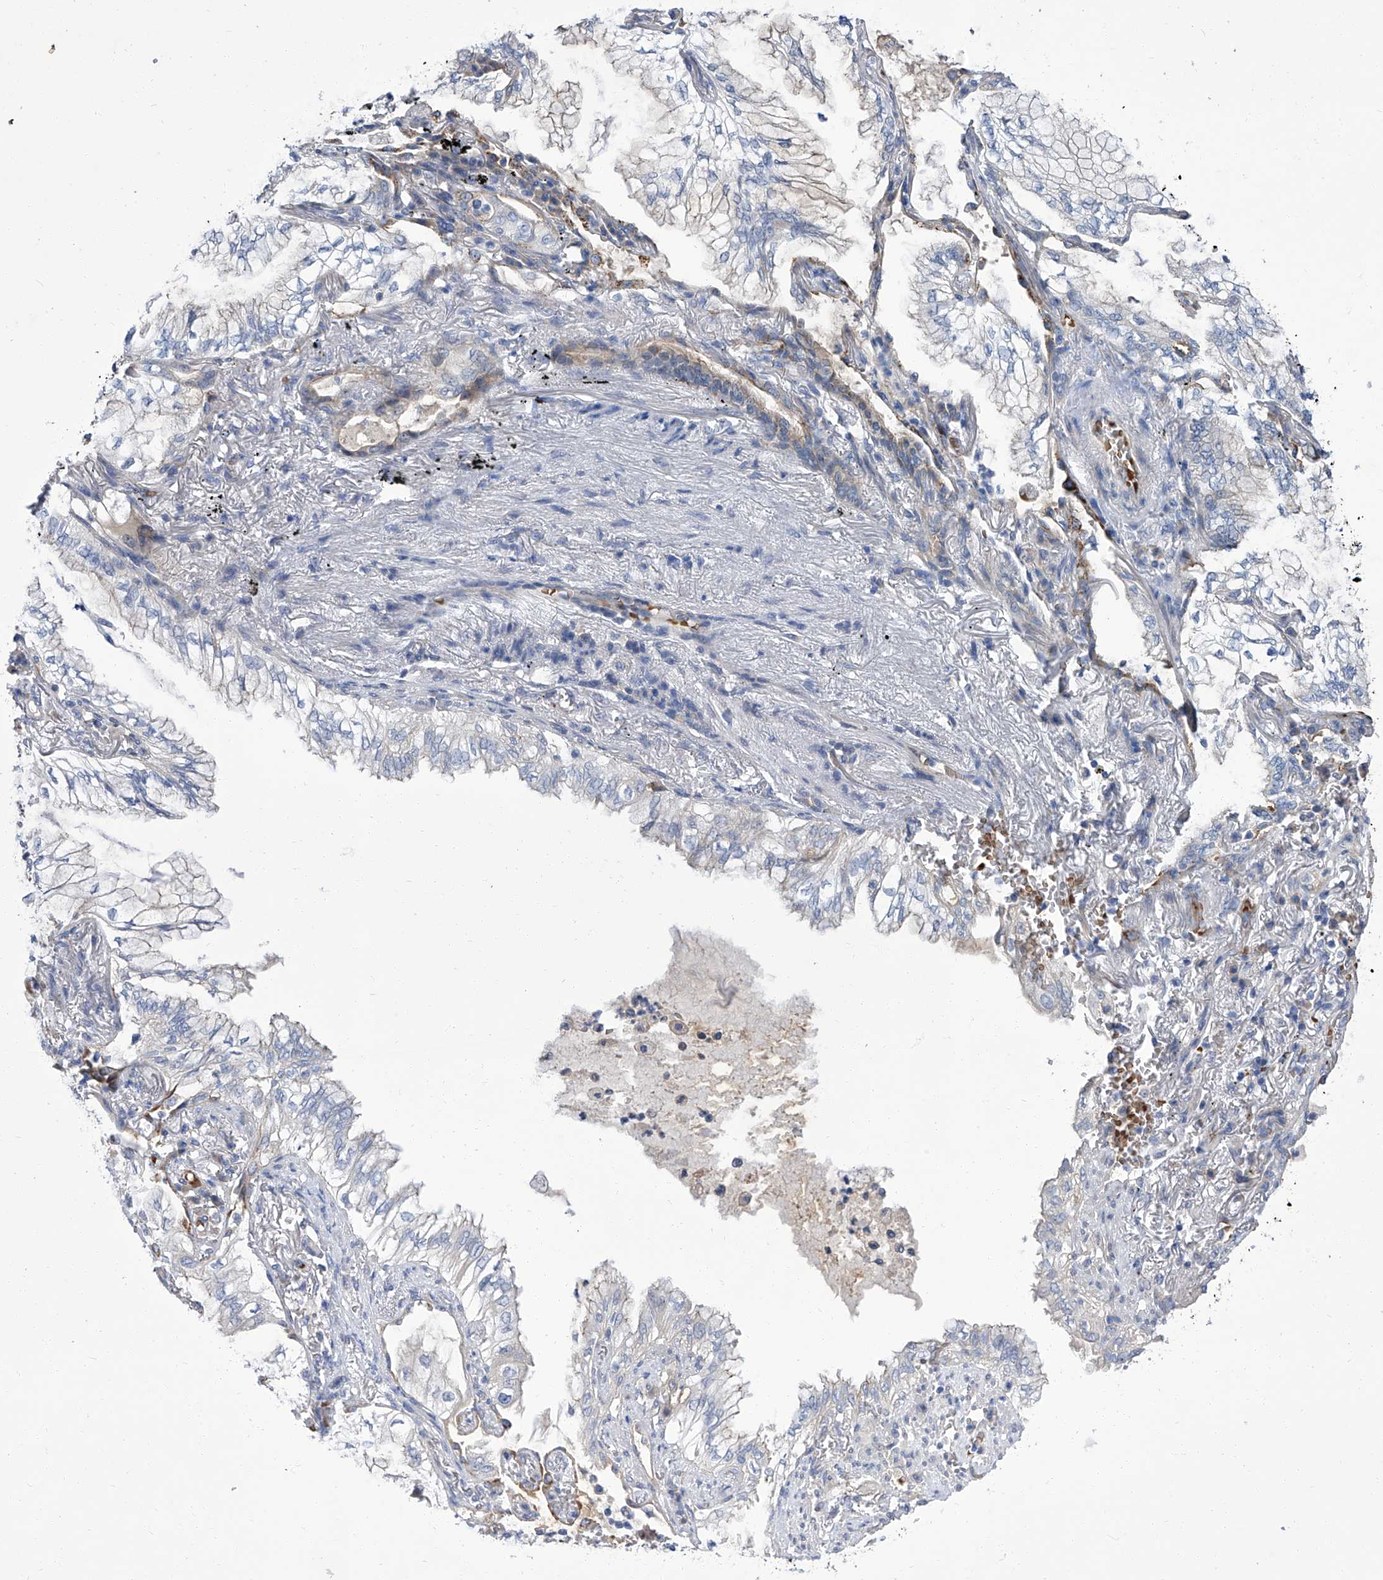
{"staining": {"intensity": "negative", "quantity": "none", "location": "none"}, "tissue": "lung cancer", "cell_type": "Tumor cells", "image_type": "cancer", "snomed": [{"axis": "morphology", "description": "Adenocarcinoma, NOS"}, {"axis": "topography", "description": "Lung"}], "caption": "DAB (3,3'-diaminobenzidine) immunohistochemical staining of lung cancer (adenocarcinoma) displays no significant staining in tumor cells.", "gene": "PARD3", "patient": {"sex": "female", "age": 70}}